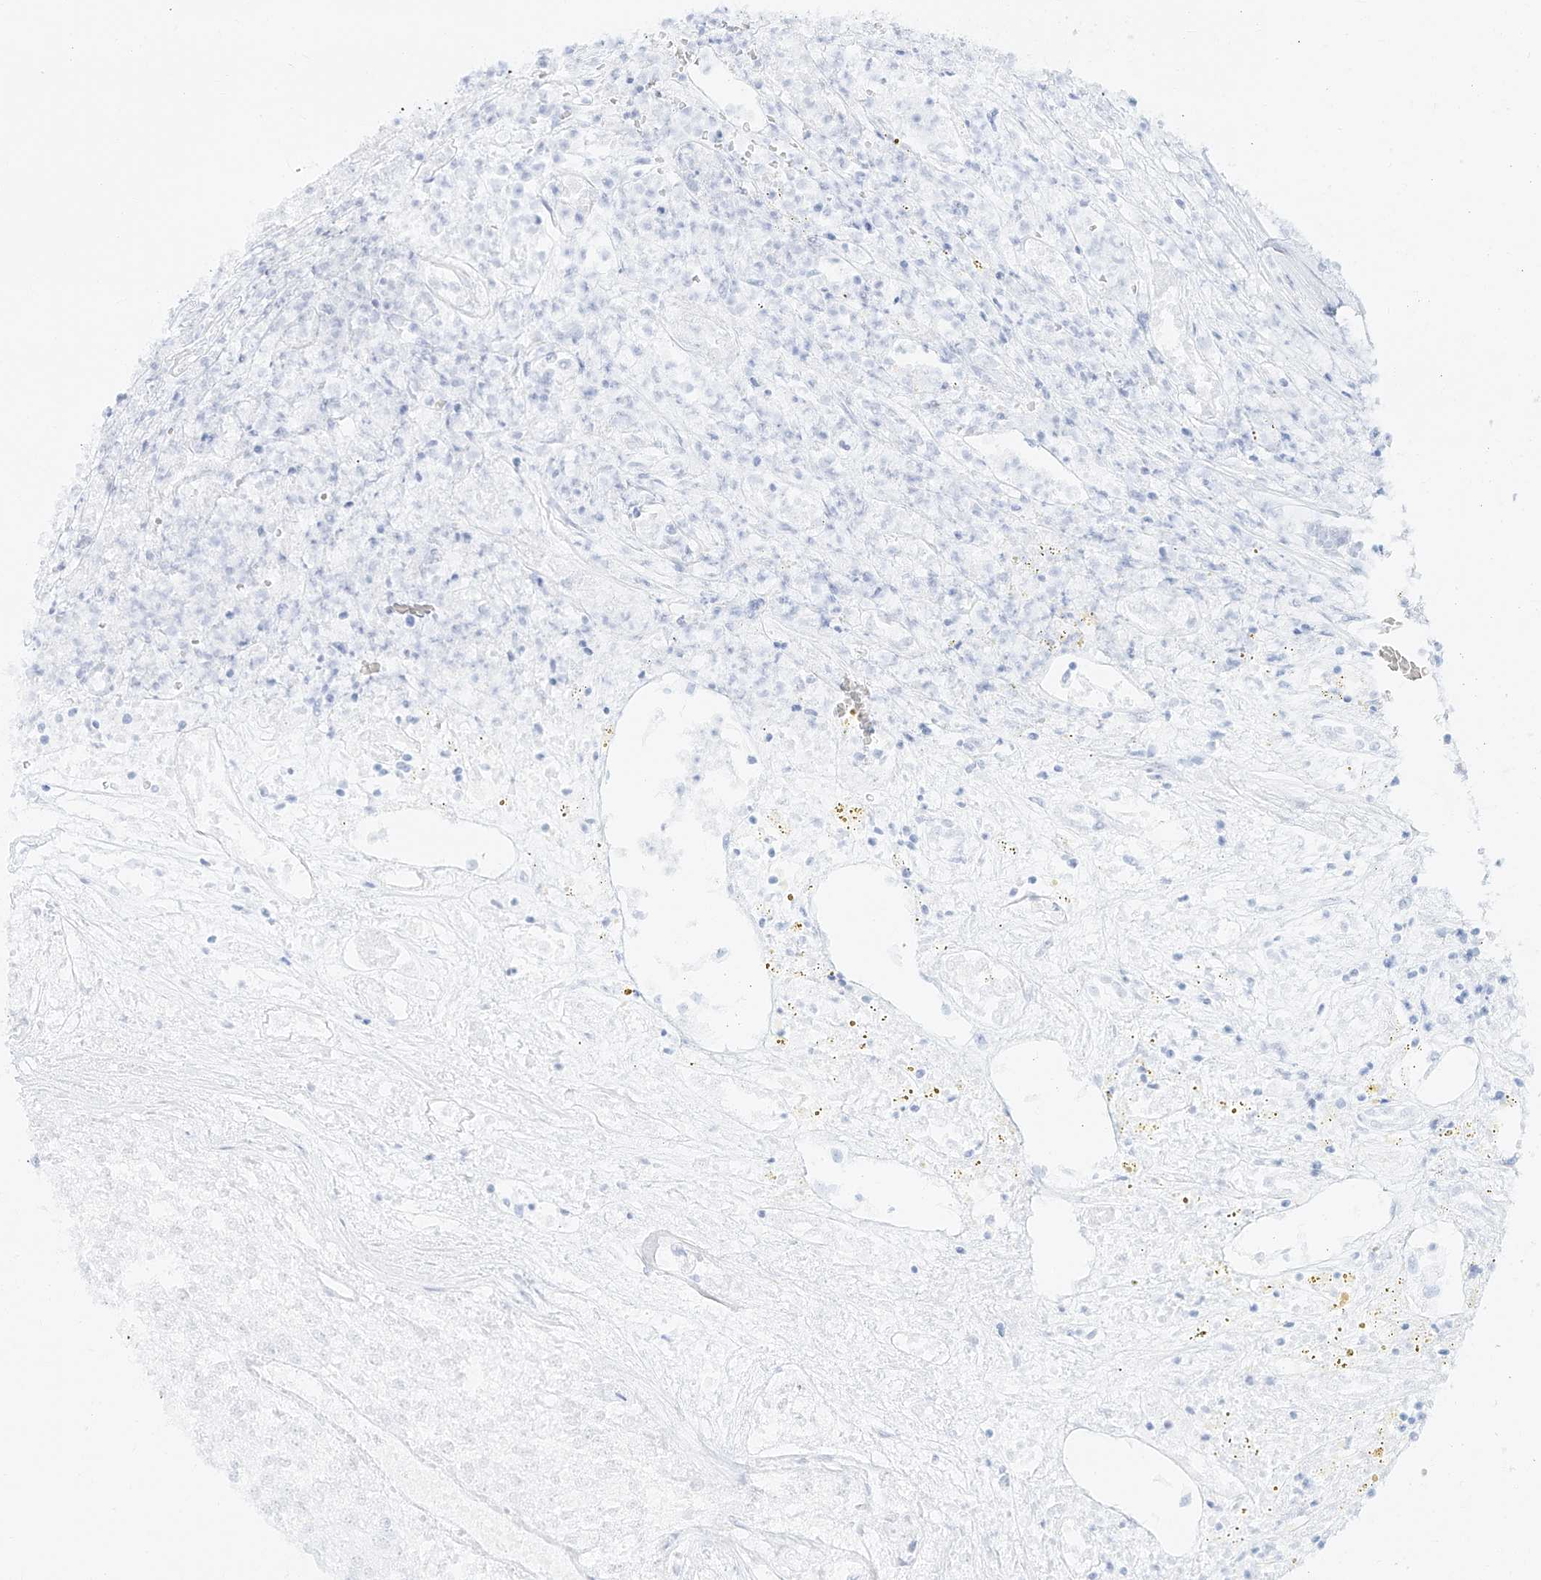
{"staining": {"intensity": "negative", "quantity": "none", "location": "none"}, "tissue": "renal cancer", "cell_type": "Tumor cells", "image_type": "cancer", "snomed": [{"axis": "morphology", "description": "Adenocarcinoma, NOS"}, {"axis": "topography", "description": "Kidney"}], "caption": "High magnification brightfield microscopy of adenocarcinoma (renal) stained with DAB (3,3'-diaminobenzidine) (brown) and counterstained with hematoxylin (blue): tumor cells show no significant expression.", "gene": "MTX2", "patient": {"sex": "female", "age": 54}}